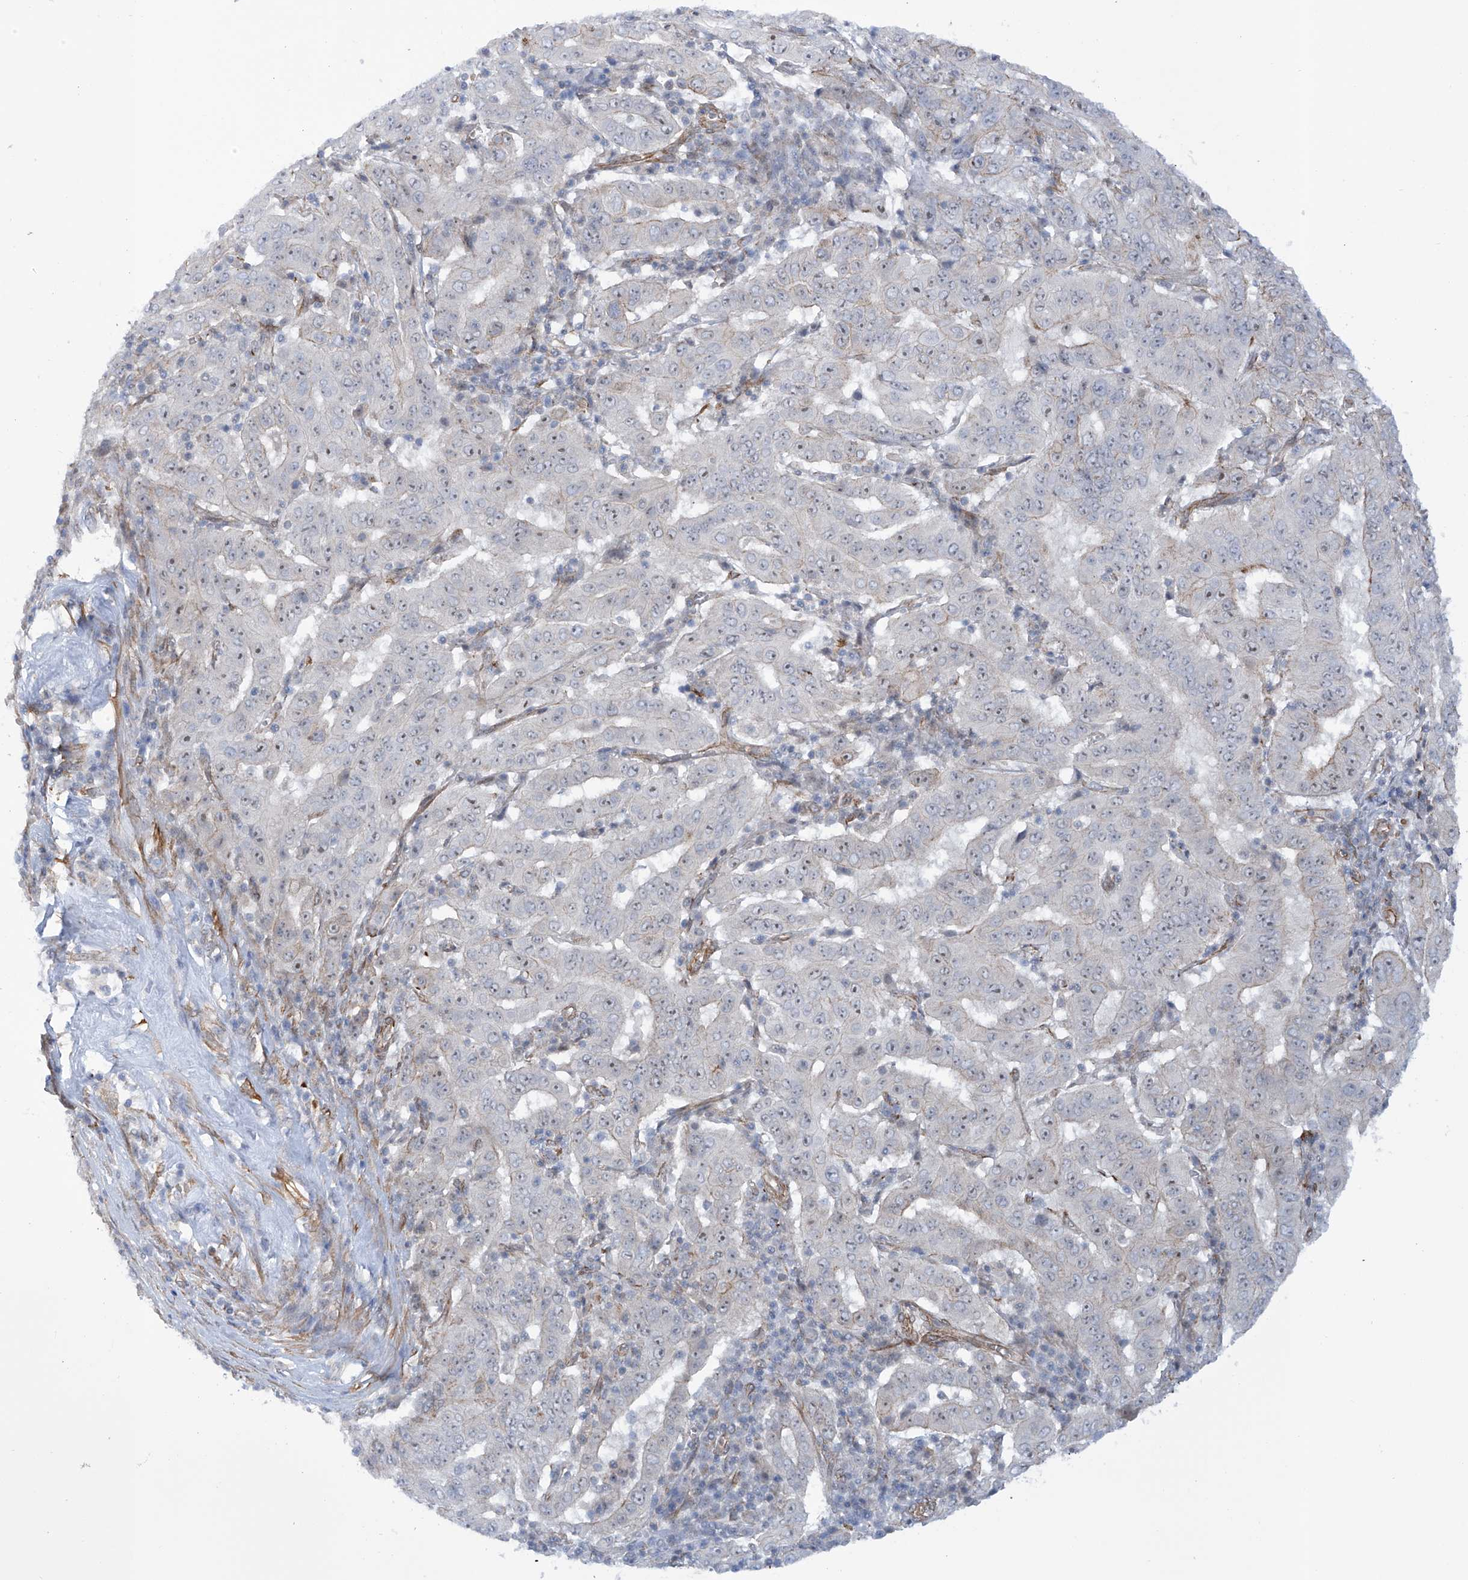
{"staining": {"intensity": "negative", "quantity": "none", "location": "none"}, "tissue": "pancreatic cancer", "cell_type": "Tumor cells", "image_type": "cancer", "snomed": [{"axis": "morphology", "description": "Adenocarcinoma, NOS"}, {"axis": "topography", "description": "Pancreas"}], "caption": "This is a image of immunohistochemistry (IHC) staining of pancreatic cancer (adenocarcinoma), which shows no staining in tumor cells.", "gene": "ZNF490", "patient": {"sex": "male", "age": 63}}